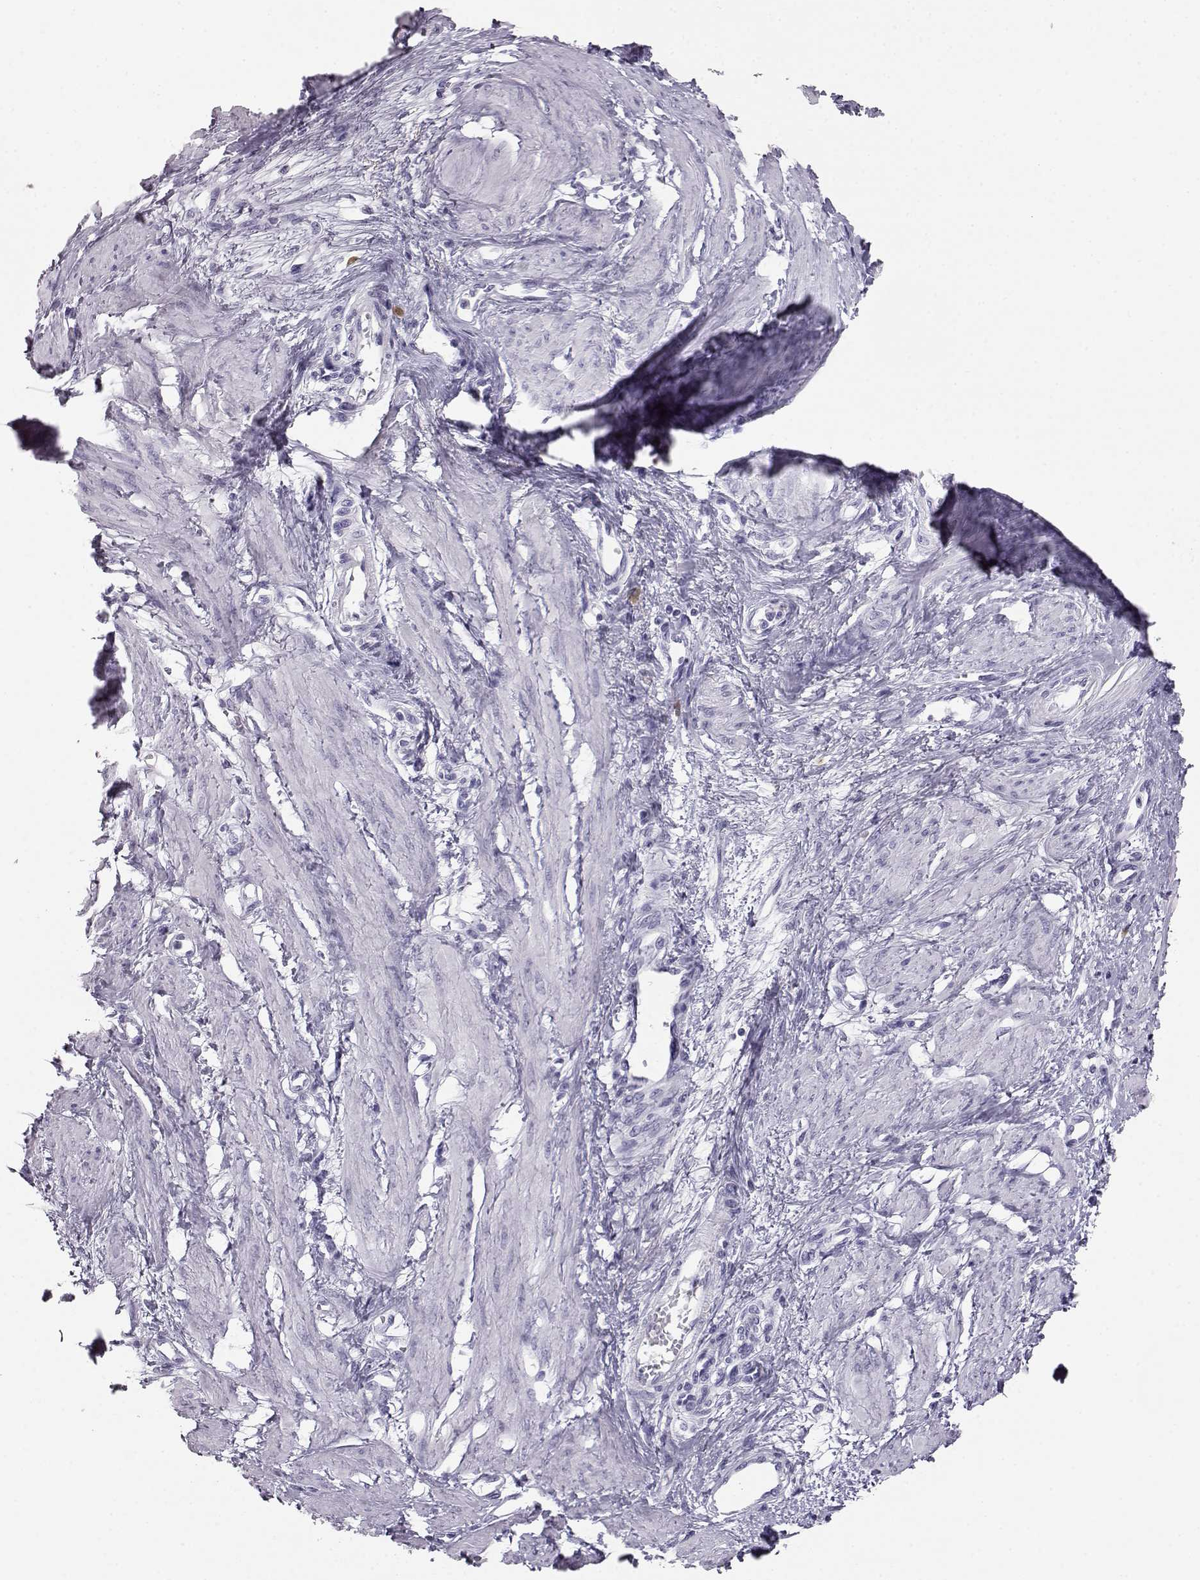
{"staining": {"intensity": "negative", "quantity": "none", "location": "none"}, "tissue": "smooth muscle", "cell_type": "Smooth muscle cells", "image_type": "normal", "snomed": [{"axis": "morphology", "description": "Normal tissue, NOS"}, {"axis": "topography", "description": "Smooth muscle"}, {"axis": "topography", "description": "Uterus"}], "caption": "Immunohistochemistry histopathology image of normal smooth muscle stained for a protein (brown), which reveals no positivity in smooth muscle cells.", "gene": "ITLN1", "patient": {"sex": "female", "age": 39}}